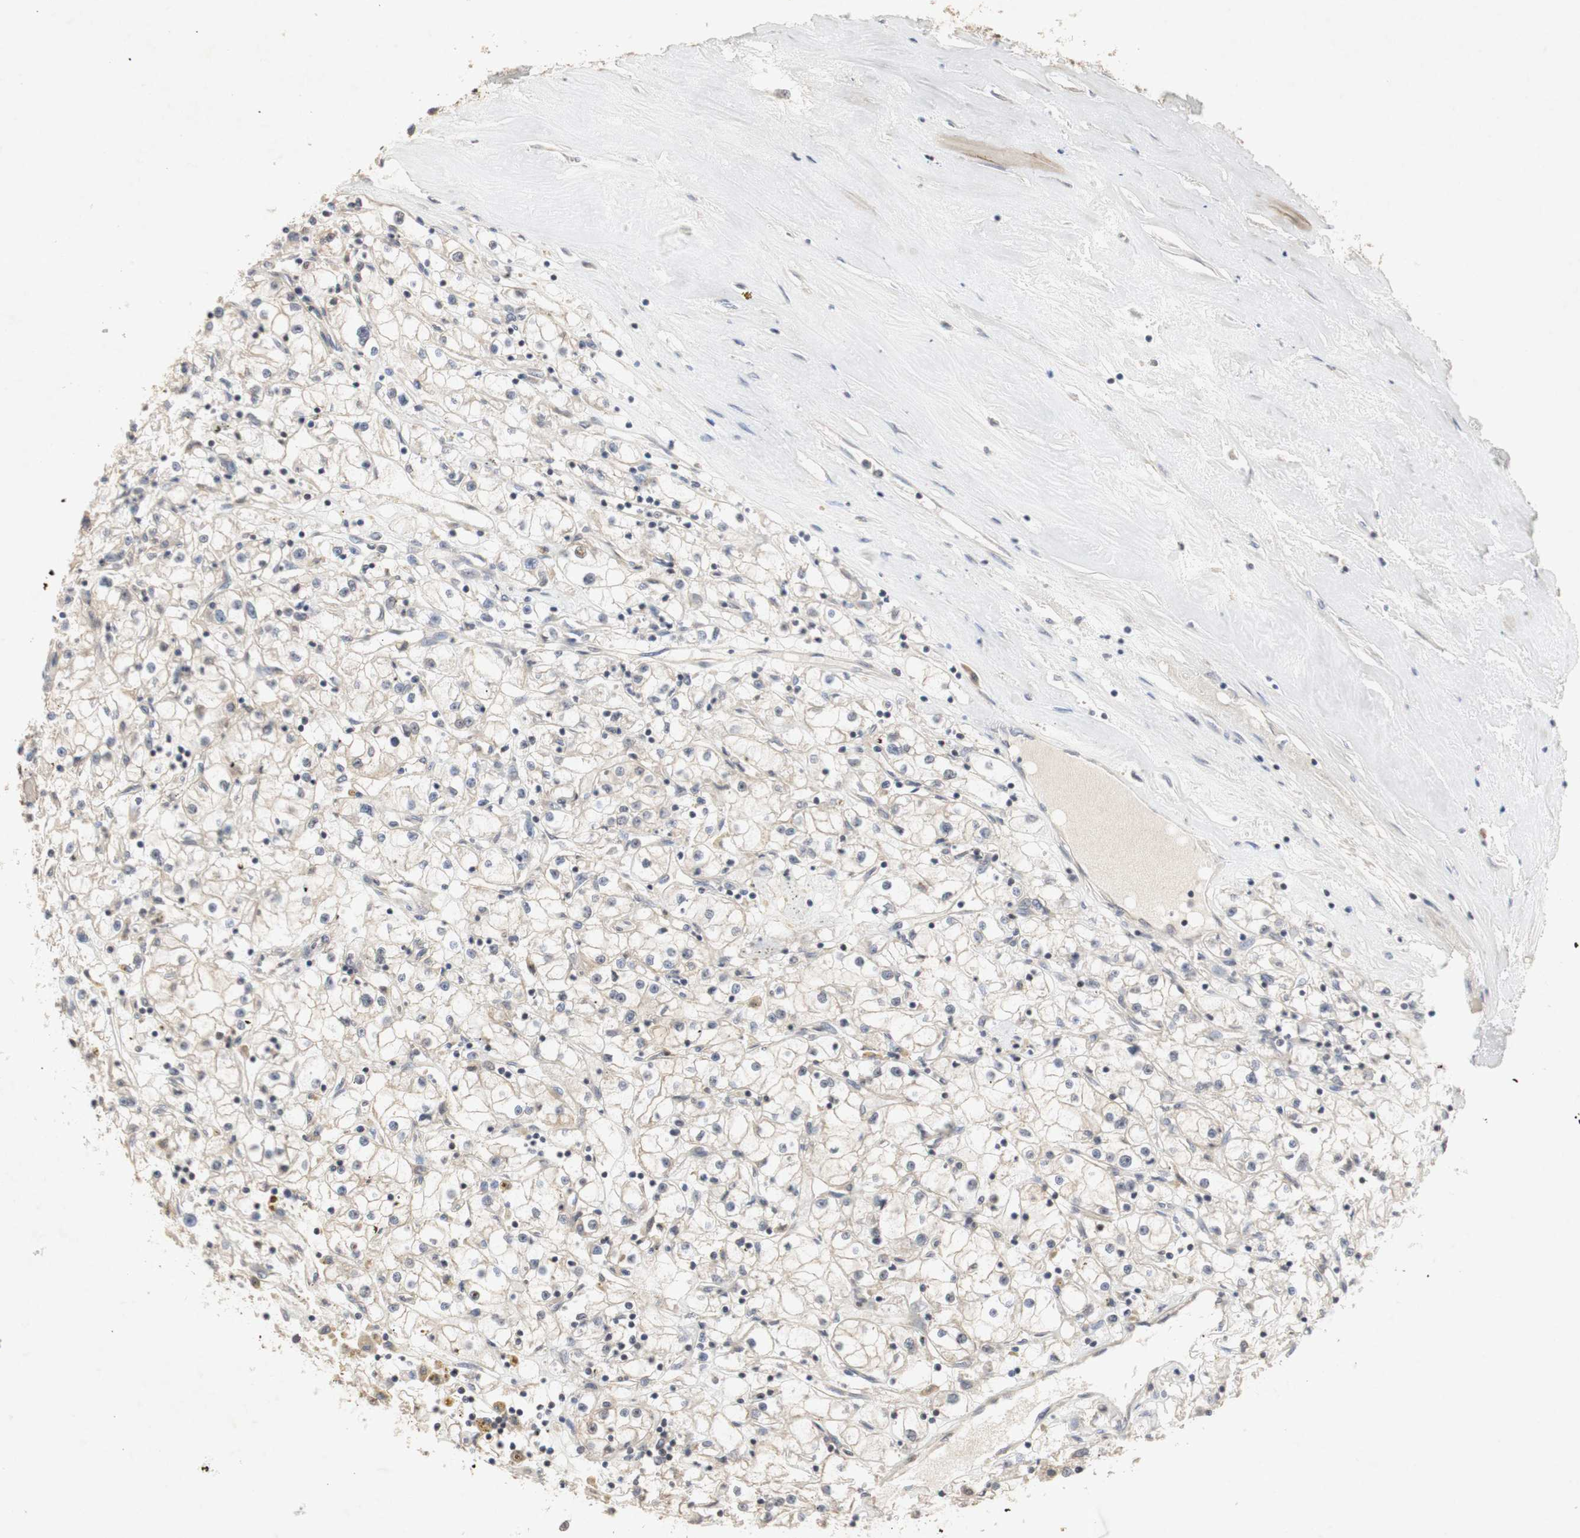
{"staining": {"intensity": "weak", "quantity": ">75%", "location": "cytoplasmic/membranous"}, "tissue": "renal cancer", "cell_type": "Tumor cells", "image_type": "cancer", "snomed": [{"axis": "morphology", "description": "Adenocarcinoma, NOS"}, {"axis": "topography", "description": "Kidney"}], "caption": "Immunohistochemical staining of human renal adenocarcinoma demonstrates weak cytoplasmic/membranous protein expression in about >75% of tumor cells. The staining is performed using DAB brown chromogen to label protein expression. The nuclei are counter-stained blue using hematoxylin.", "gene": "FOSB", "patient": {"sex": "male", "age": 56}}